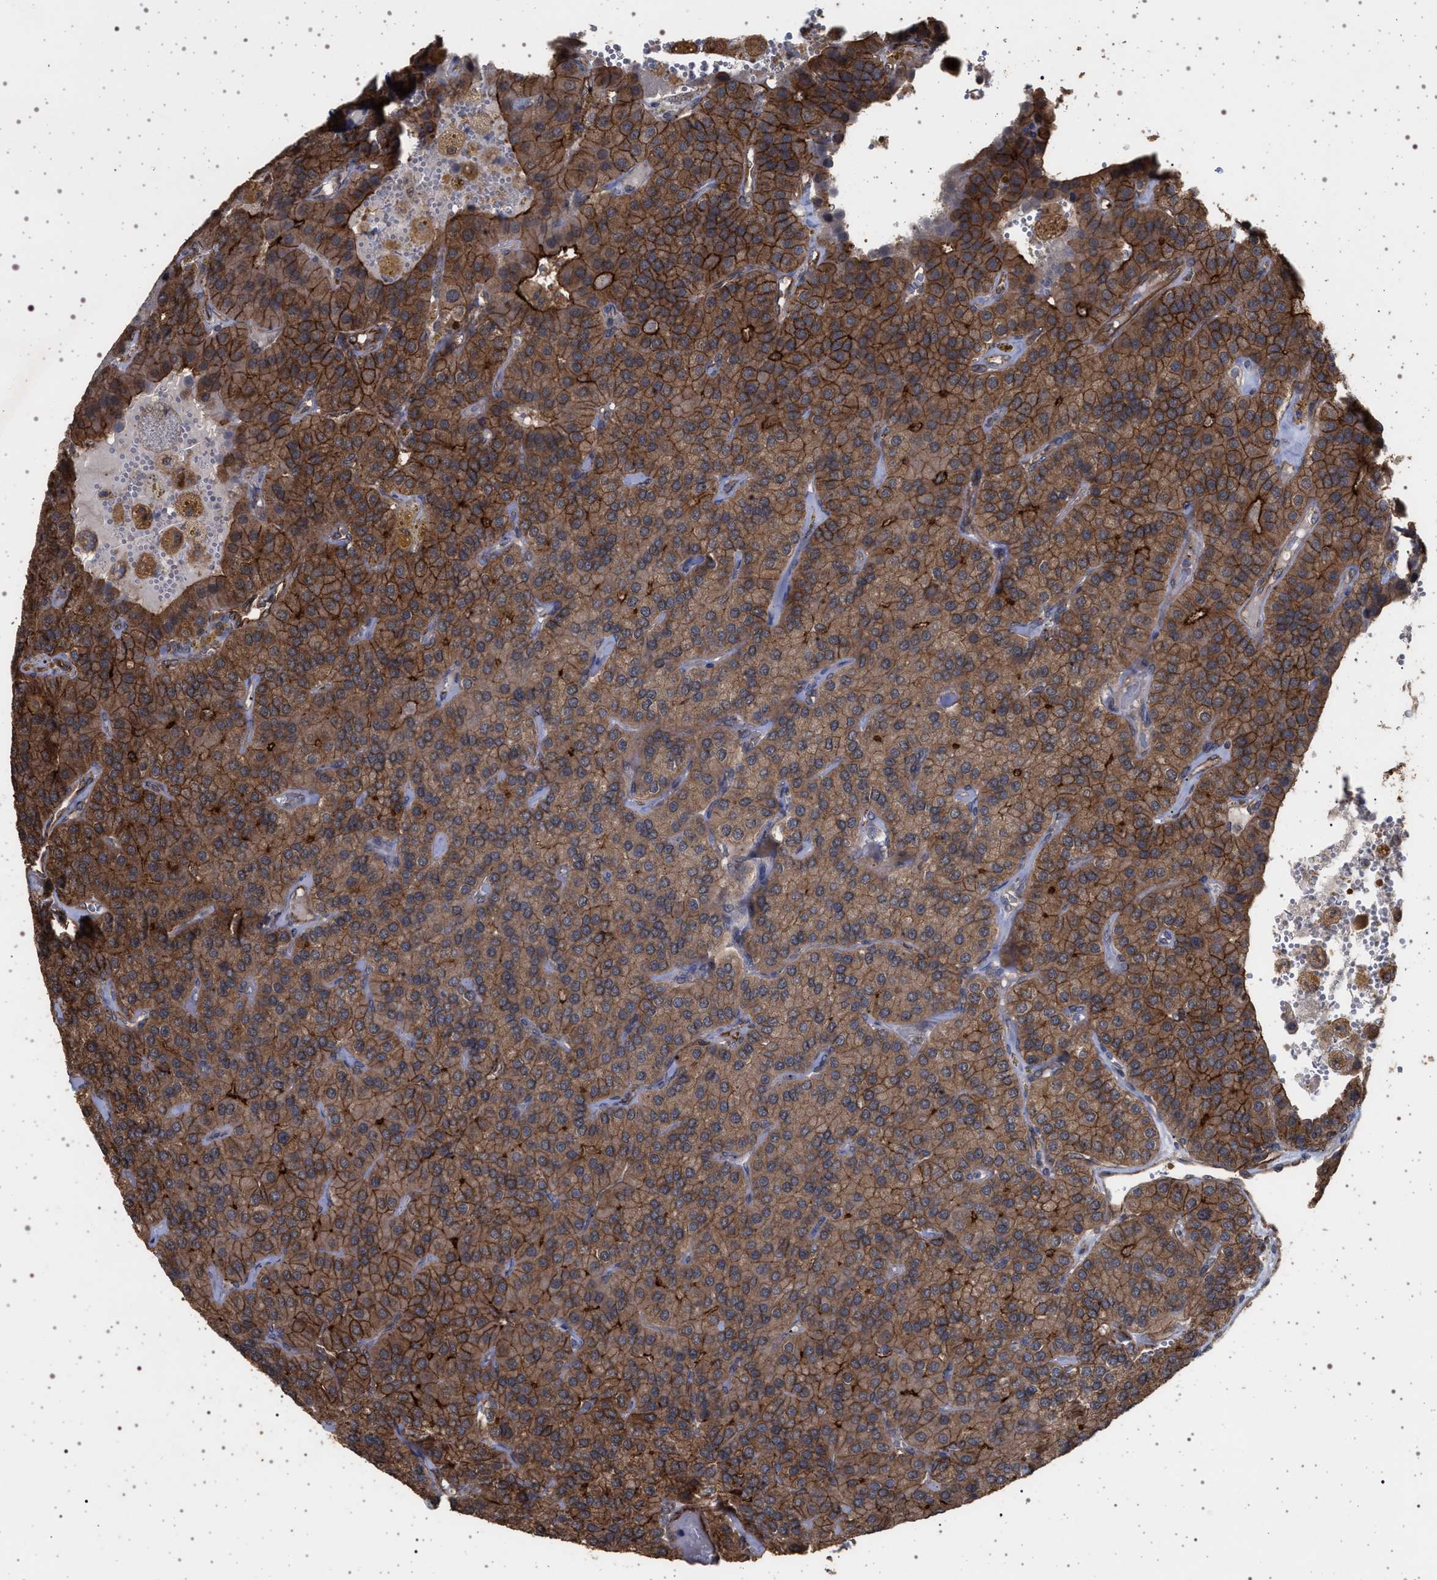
{"staining": {"intensity": "strong", "quantity": ">75%", "location": "cytoplasmic/membranous"}, "tissue": "parathyroid gland", "cell_type": "Glandular cells", "image_type": "normal", "snomed": [{"axis": "morphology", "description": "Normal tissue, NOS"}, {"axis": "morphology", "description": "Adenoma, NOS"}, {"axis": "topography", "description": "Parathyroid gland"}], "caption": "Brown immunohistochemical staining in normal parathyroid gland reveals strong cytoplasmic/membranous expression in about >75% of glandular cells.", "gene": "IFT20", "patient": {"sex": "female", "age": 86}}